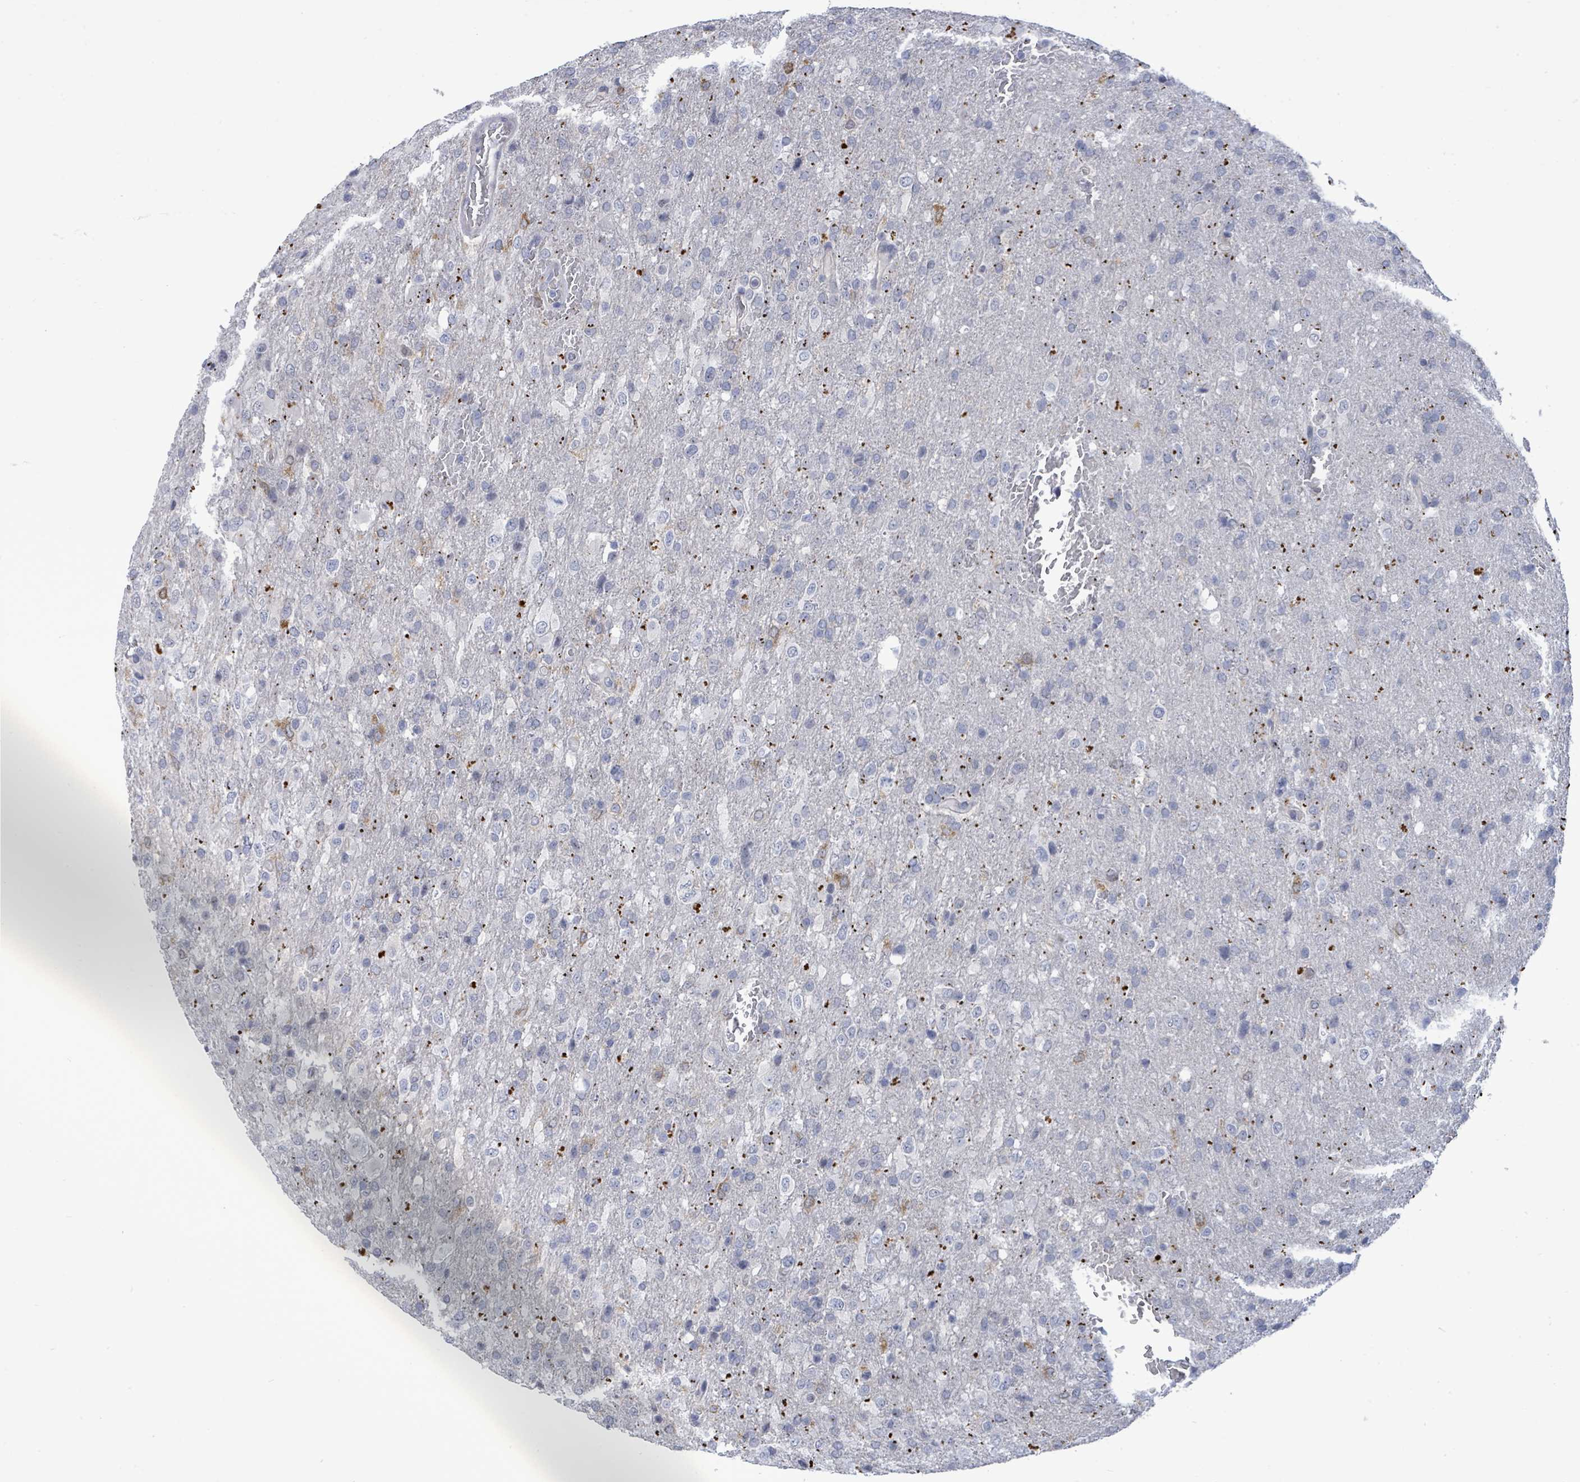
{"staining": {"intensity": "negative", "quantity": "none", "location": "none"}, "tissue": "glioma", "cell_type": "Tumor cells", "image_type": "cancer", "snomed": [{"axis": "morphology", "description": "Glioma, malignant, High grade"}, {"axis": "topography", "description": "Brain"}], "caption": "Malignant glioma (high-grade) stained for a protein using IHC displays no positivity tumor cells.", "gene": "CT45A5", "patient": {"sex": "female", "age": 74}}